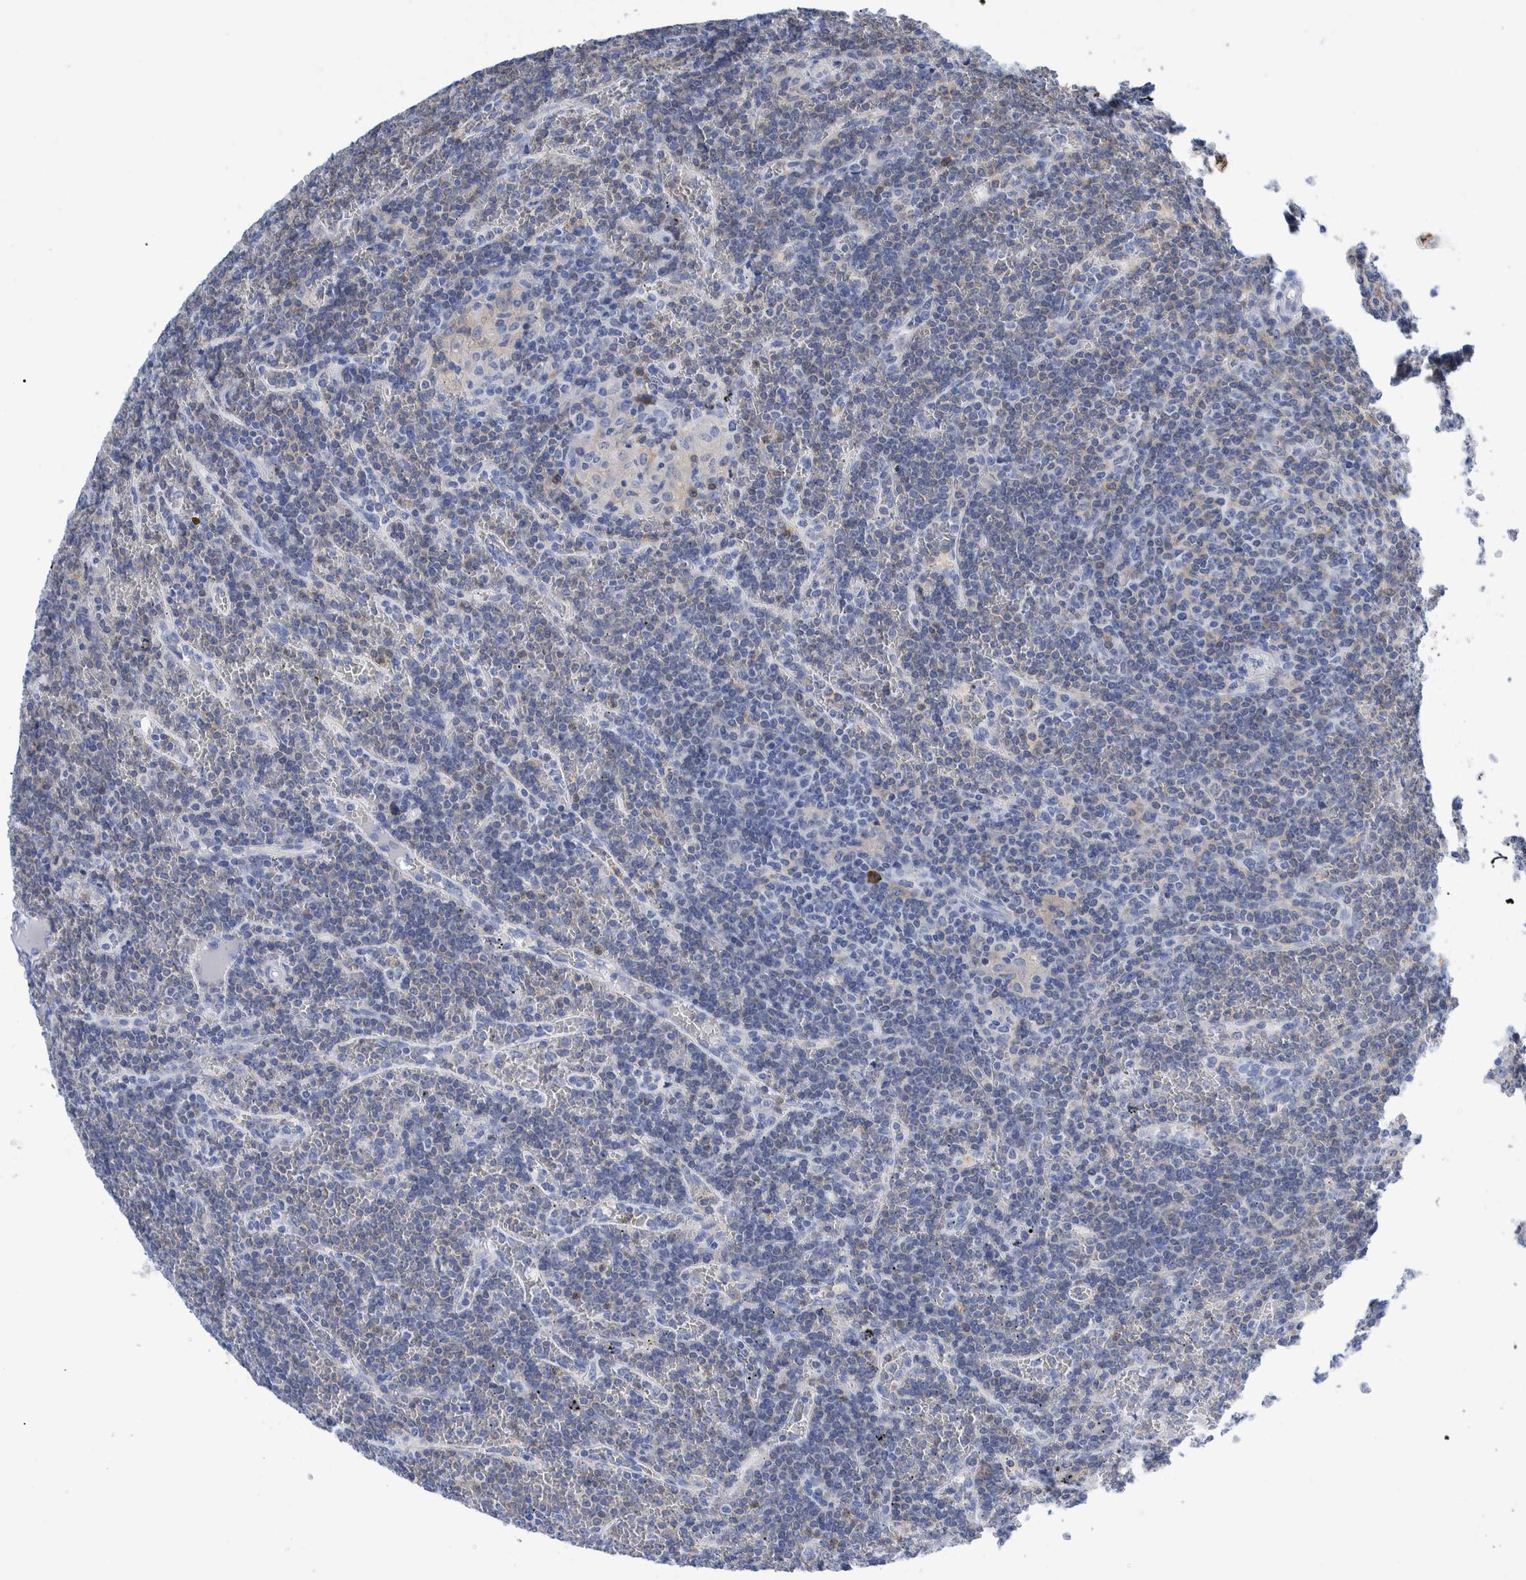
{"staining": {"intensity": "negative", "quantity": "none", "location": "none"}, "tissue": "lymphoma", "cell_type": "Tumor cells", "image_type": "cancer", "snomed": [{"axis": "morphology", "description": "Malignant lymphoma, non-Hodgkin's type, Low grade"}, {"axis": "topography", "description": "Spleen"}], "caption": "A micrograph of malignant lymphoma, non-Hodgkin's type (low-grade) stained for a protein demonstrates no brown staining in tumor cells.", "gene": "KRT14", "patient": {"sex": "female", "age": 19}}